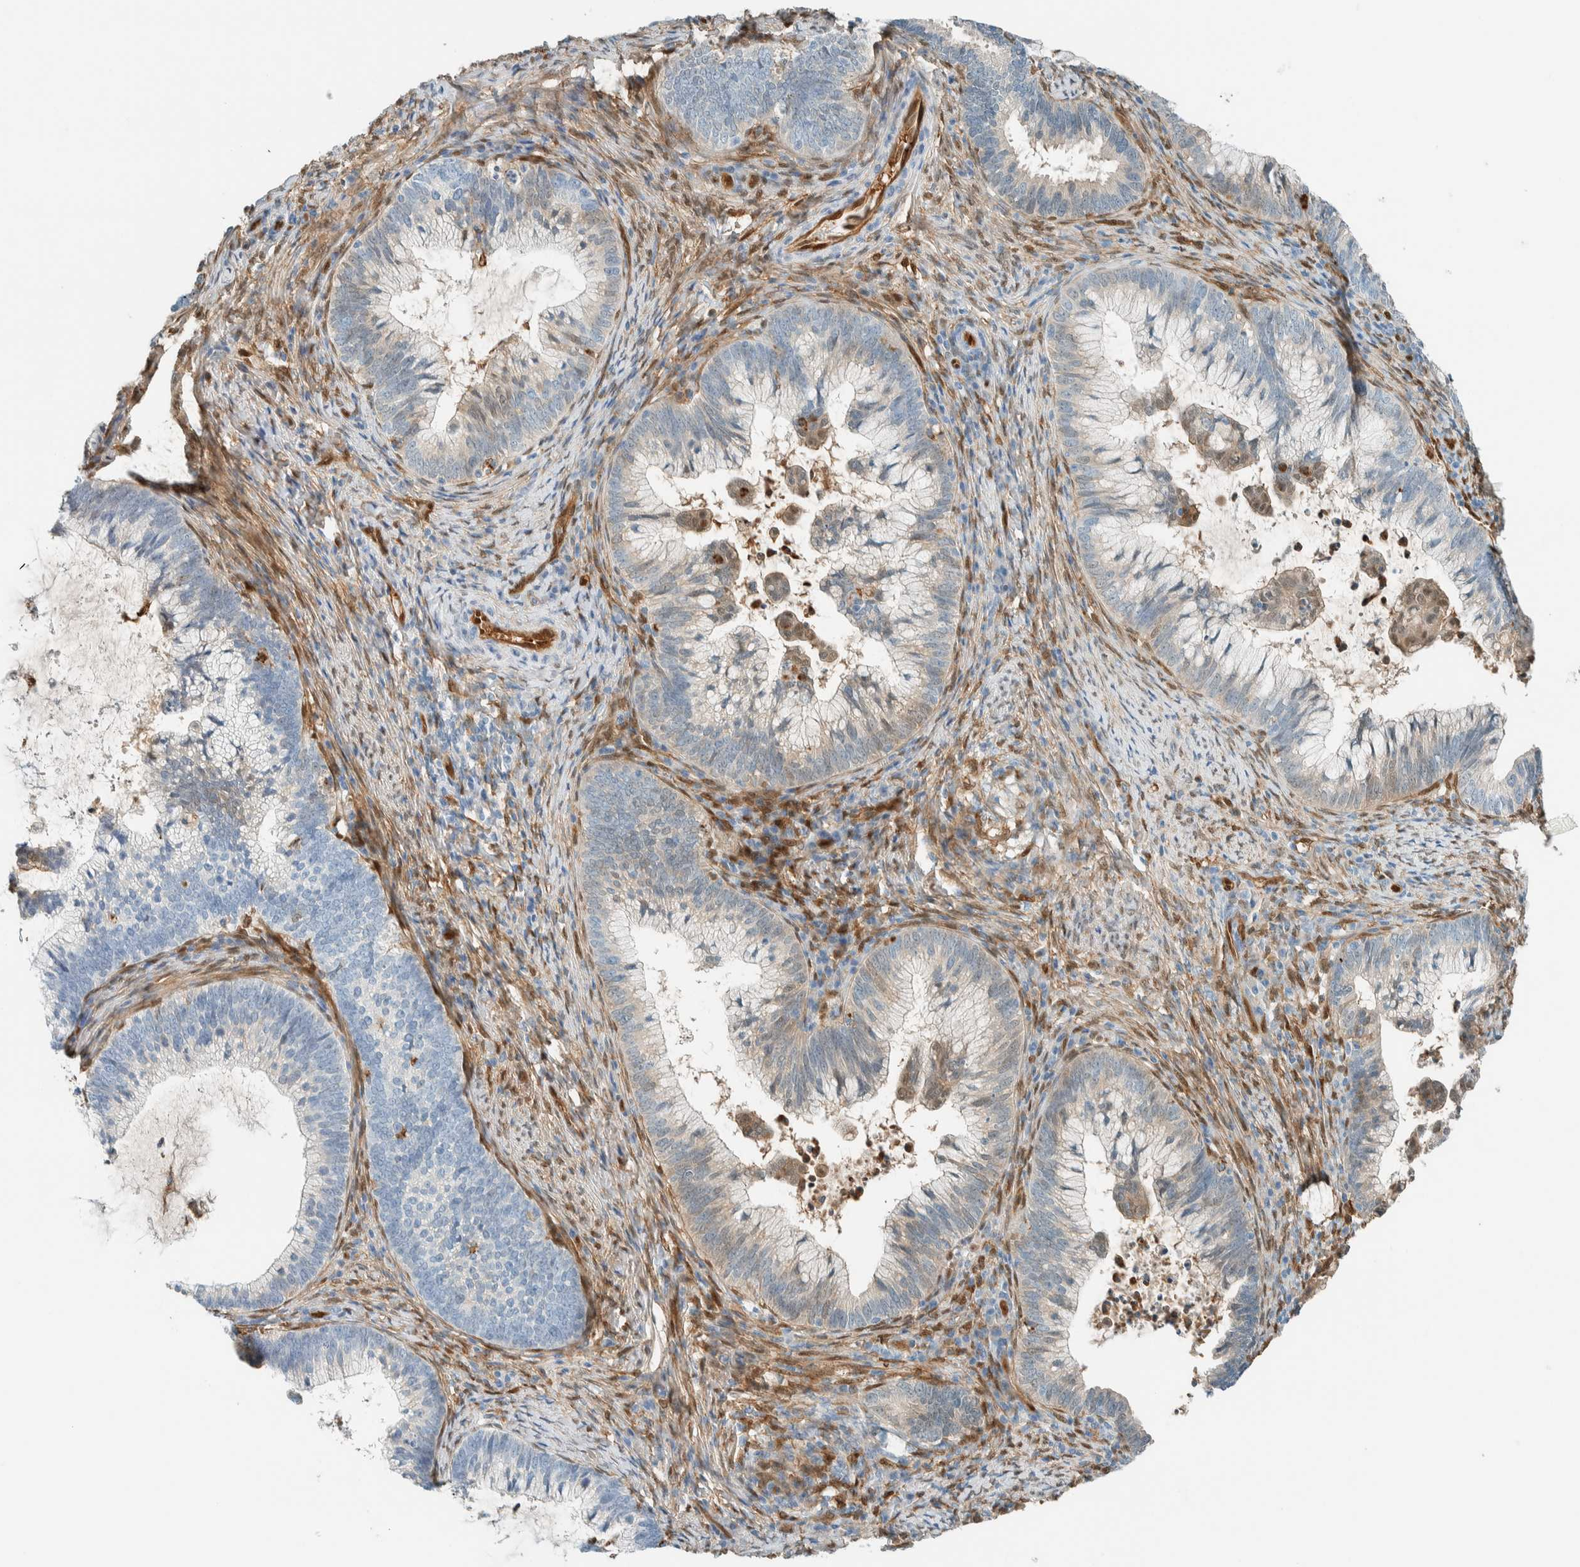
{"staining": {"intensity": "negative", "quantity": "none", "location": "none"}, "tissue": "cervical cancer", "cell_type": "Tumor cells", "image_type": "cancer", "snomed": [{"axis": "morphology", "description": "Adenocarcinoma, NOS"}, {"axis": "topography", "description": "Cervix"}], "caption": "Histopathology image shows no protein staining in tumor cells of cervical cancer (adenocarcinoma) tissue. (DAB (3,3'-diaminobenzidine) IHC with hematoxylin counter stain).", "gene": "NXN", "patient": {"sex": "female", "age": 36}}